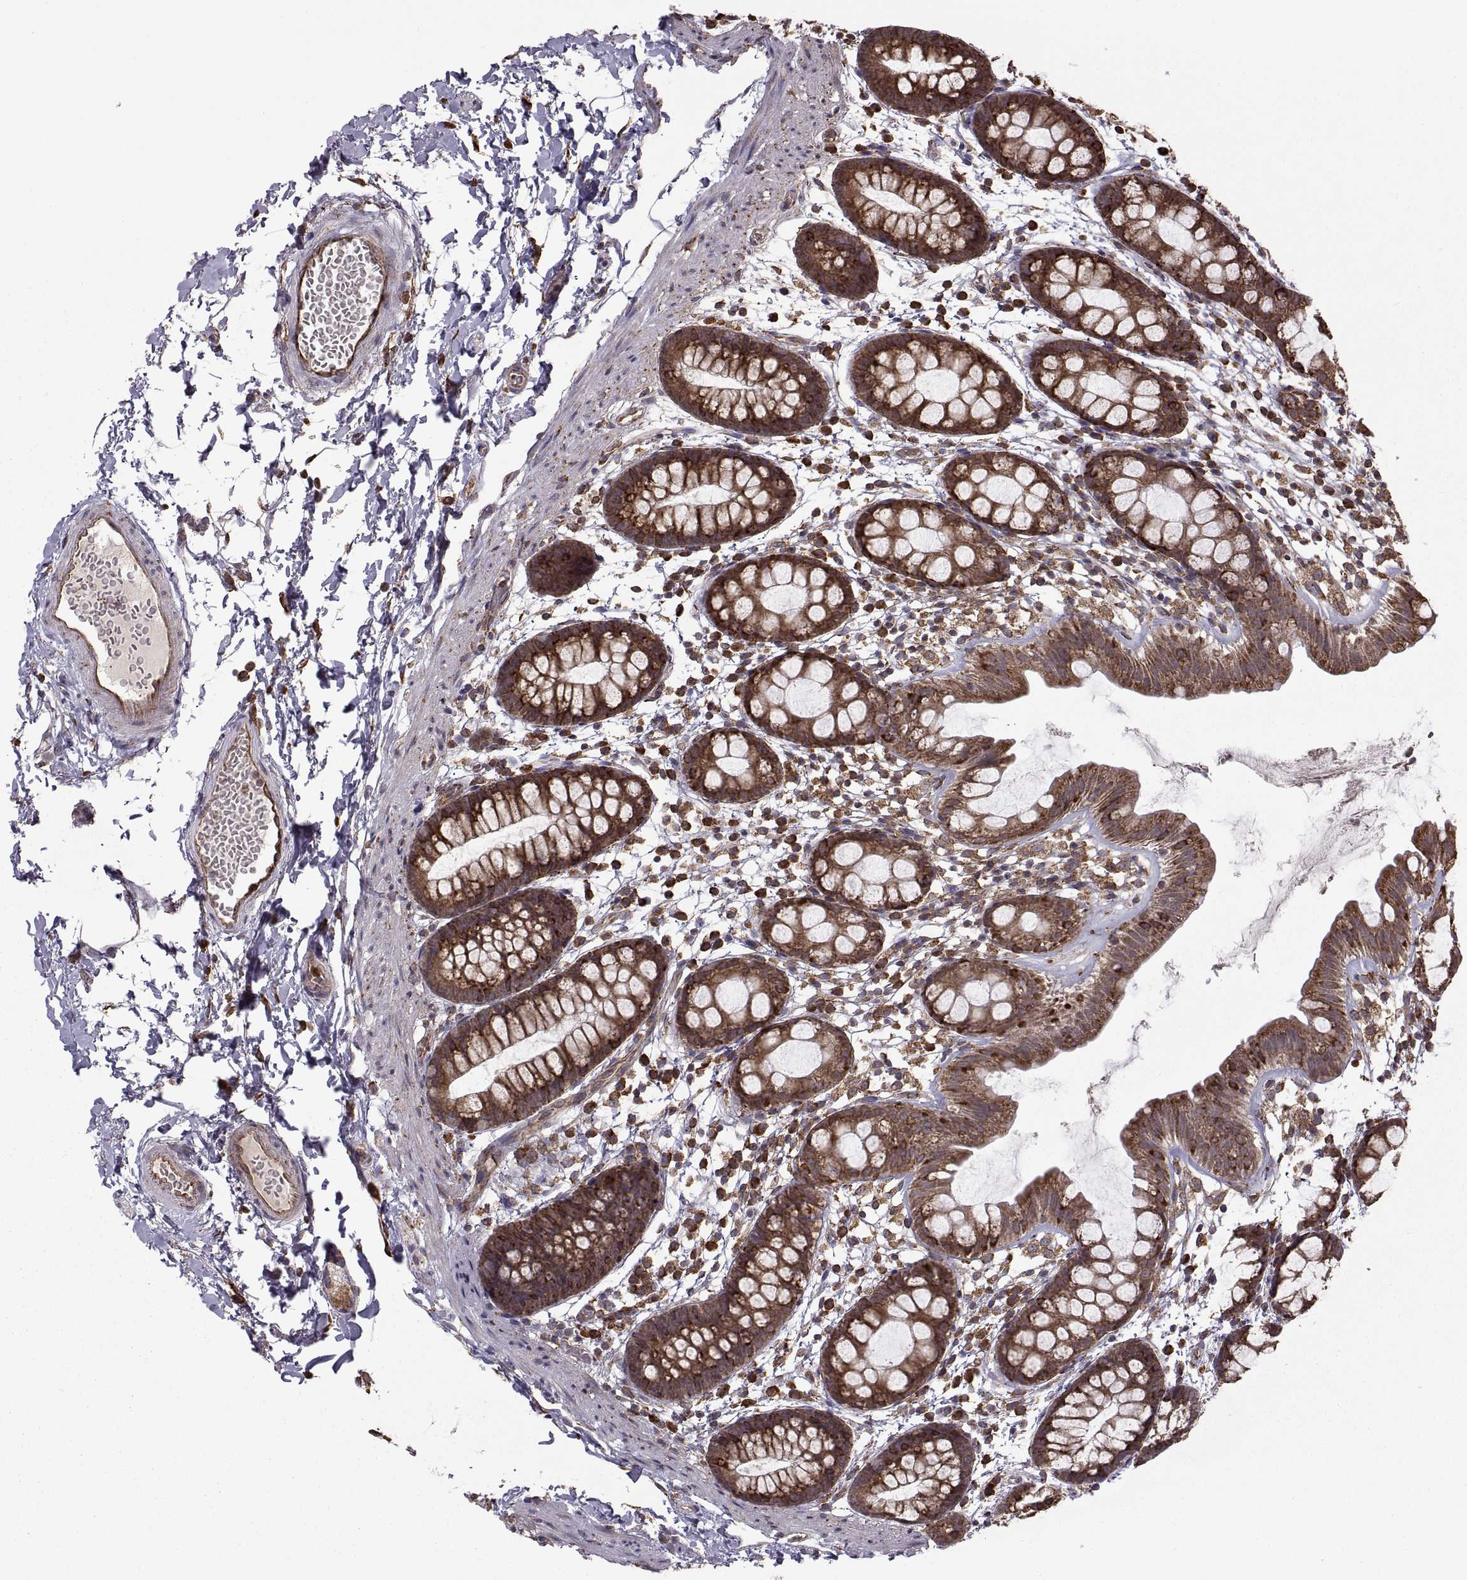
{"staining": {"intensity": "strong", "quantity": ">75%", "location": "cytoplasmic/membranous"}, "tissue": "rectum", "cell_type": "Glandular cells", "image_type": "normal", "snomed": [{"axis": "morphology", "description": "Normal tissue, NOS"}, {"axis": "topography", "description": "Rectum"}], "caption": "A brown stain highlights strong cytoplasmic/membranous staining of a protein in glandular cells of normal rectum.", "gene": "PDIA3", "patient": {"sex": "male", "age": 57}}